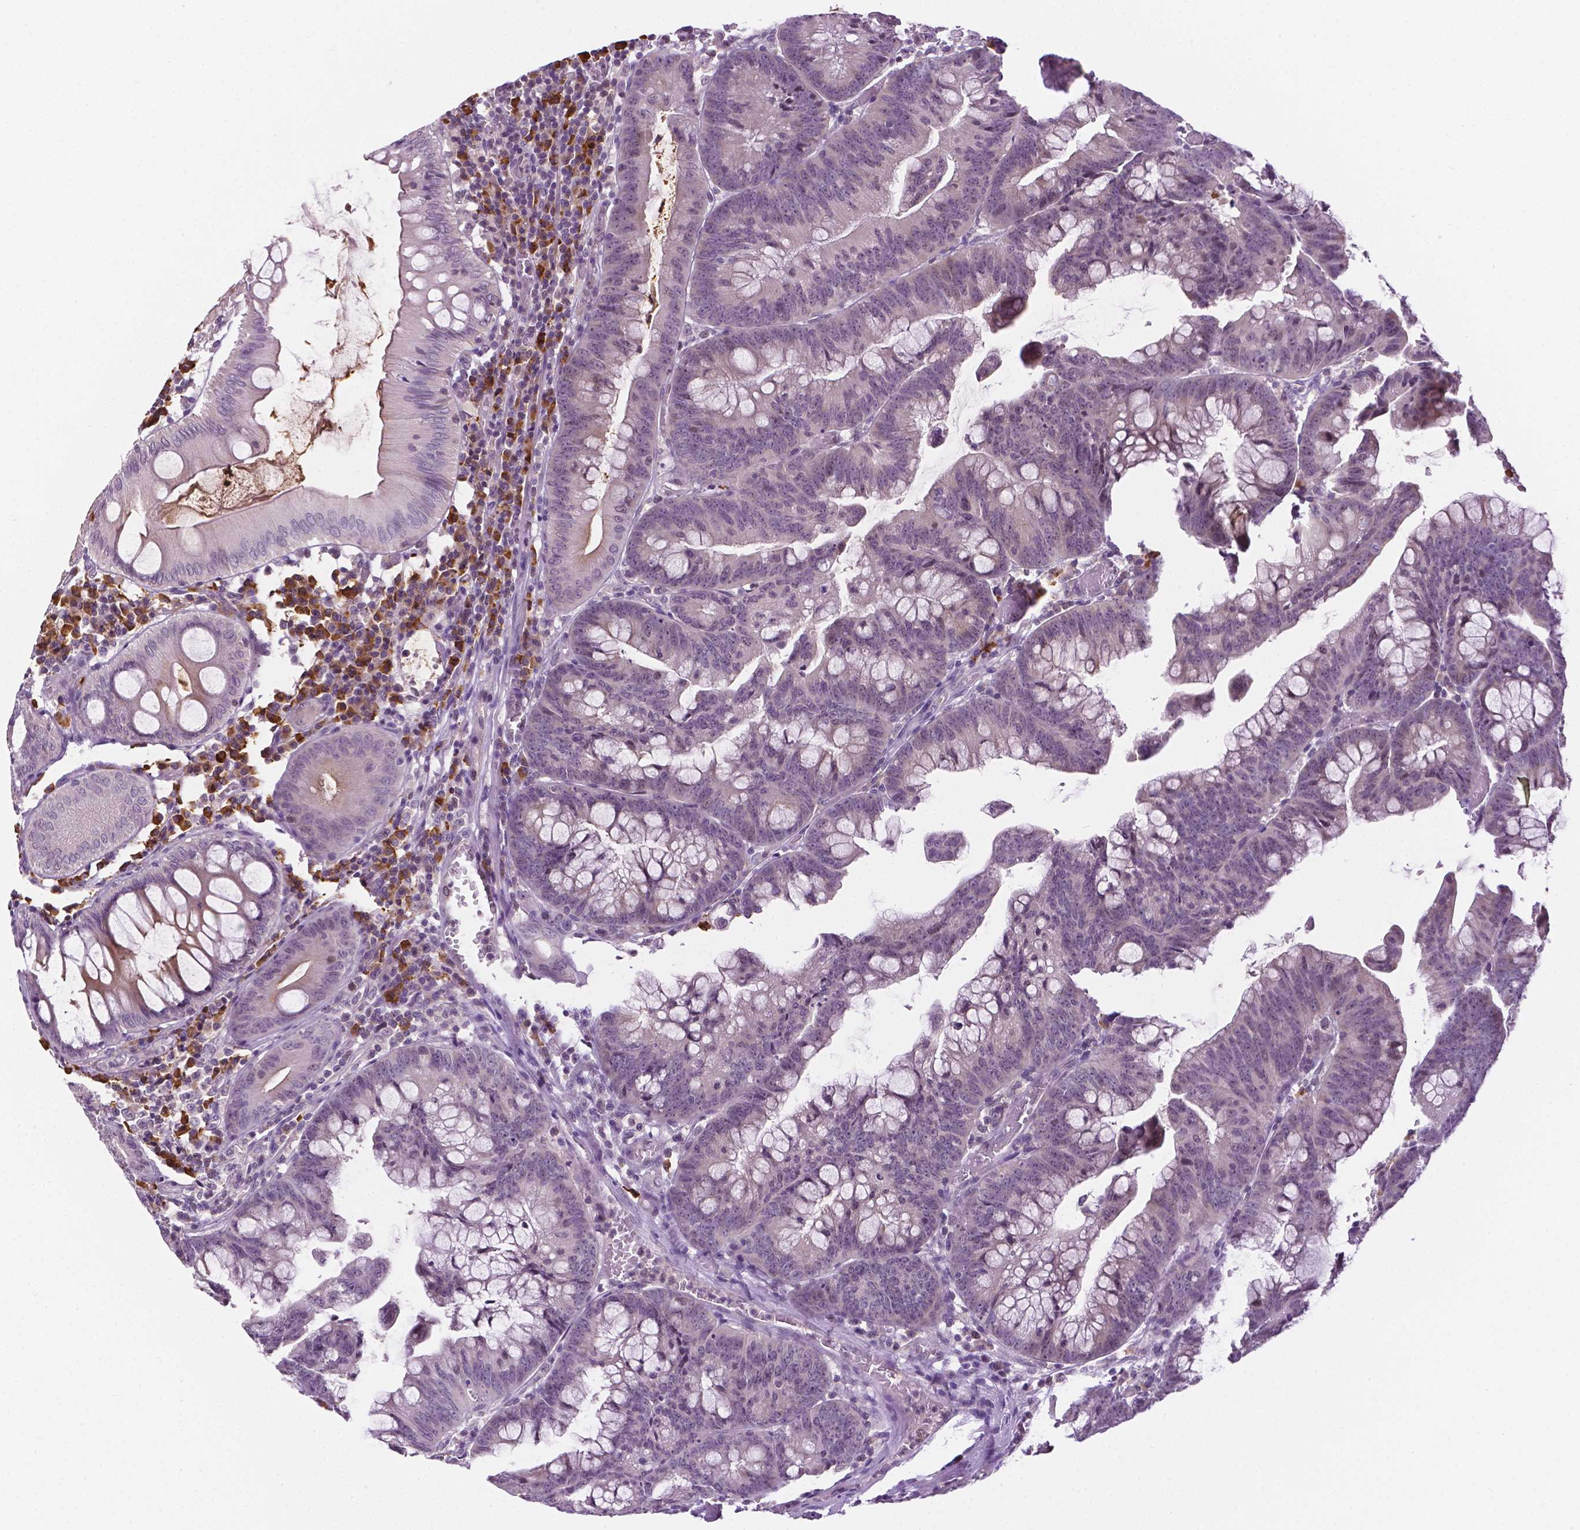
{"staining": {"intensity": "negative", "quantity": "none", "location": "none"}, "tissue": "colorectal cancer", "cell_type": "Tumor cells", "image_type": "cancer", "snomed": [{"axis": "morphology", "description": "Adenocarcinoma, NOS"}, {"axis": "topography", "description": "Colon"}], "caption": "Tumor cells show no significant protein staining in colorectal cancer (adenocarcinoma).", "gene": "DENND4A", "patient": {"sex": "male", "age": 62}}